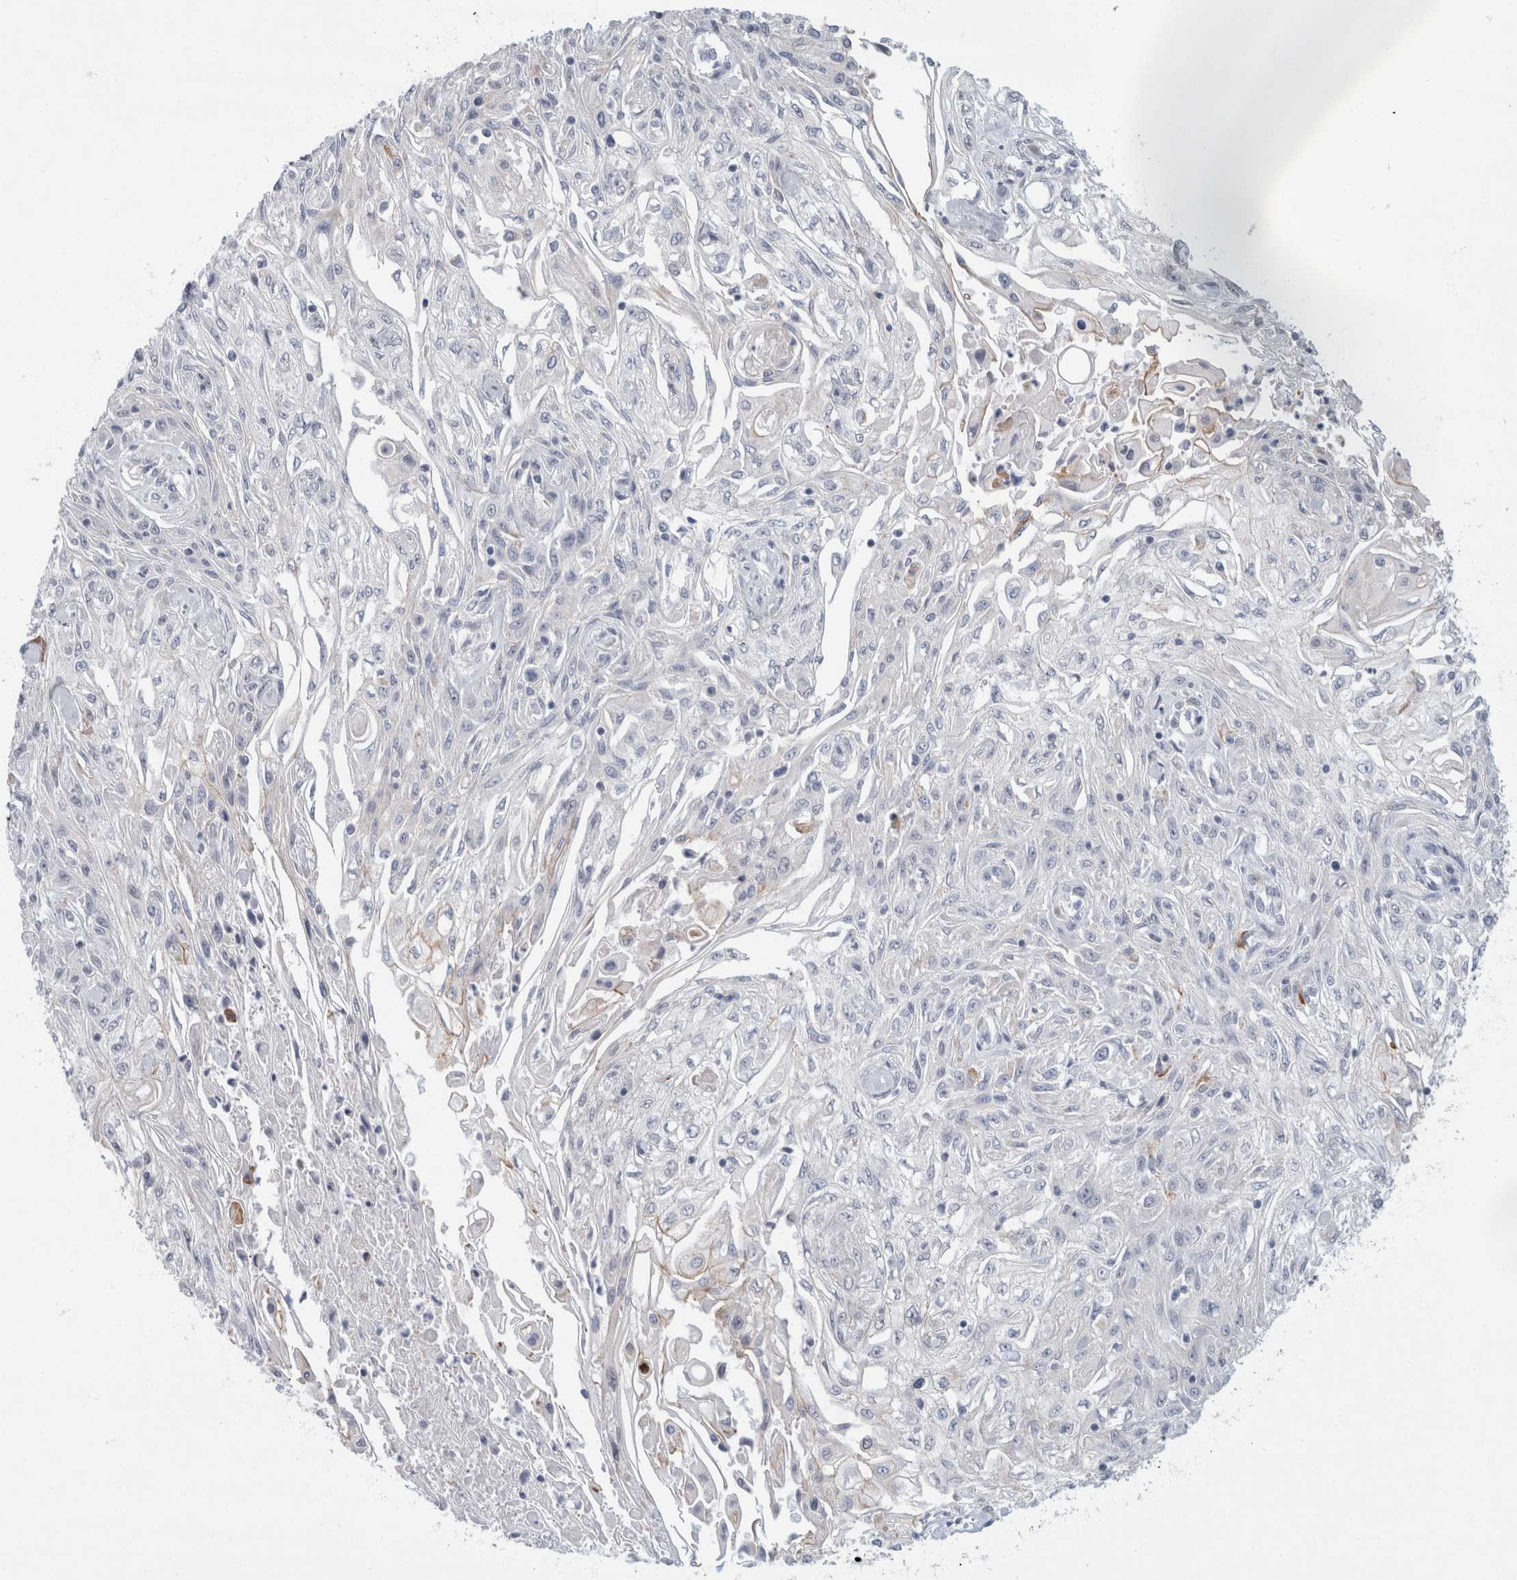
{"staining": {"intensity": "negative", "quantity": "none", "location": "none"}, "tissue": "skin cancer", "cell_type": "Tumor cells", "image_type": "cancer", "snomed": [{"axis": "morphology", "description": "Squamous cell carcinoma, NOS"}, {"axis": "morphology", "description": "Squamous cell carcinoma, metastatic, NOS"}, {"axis": "topography", "description": "Skin"}, {"axis": "topography", "description": "Lymph node"}], "caption": "Squamous cell carcinoma (skin) stained for a protein using immunohistochemistry demonstrates no staining tumor cells.", "gene": "NIPA1", "patient": {"sex": "male", "age": 75}}